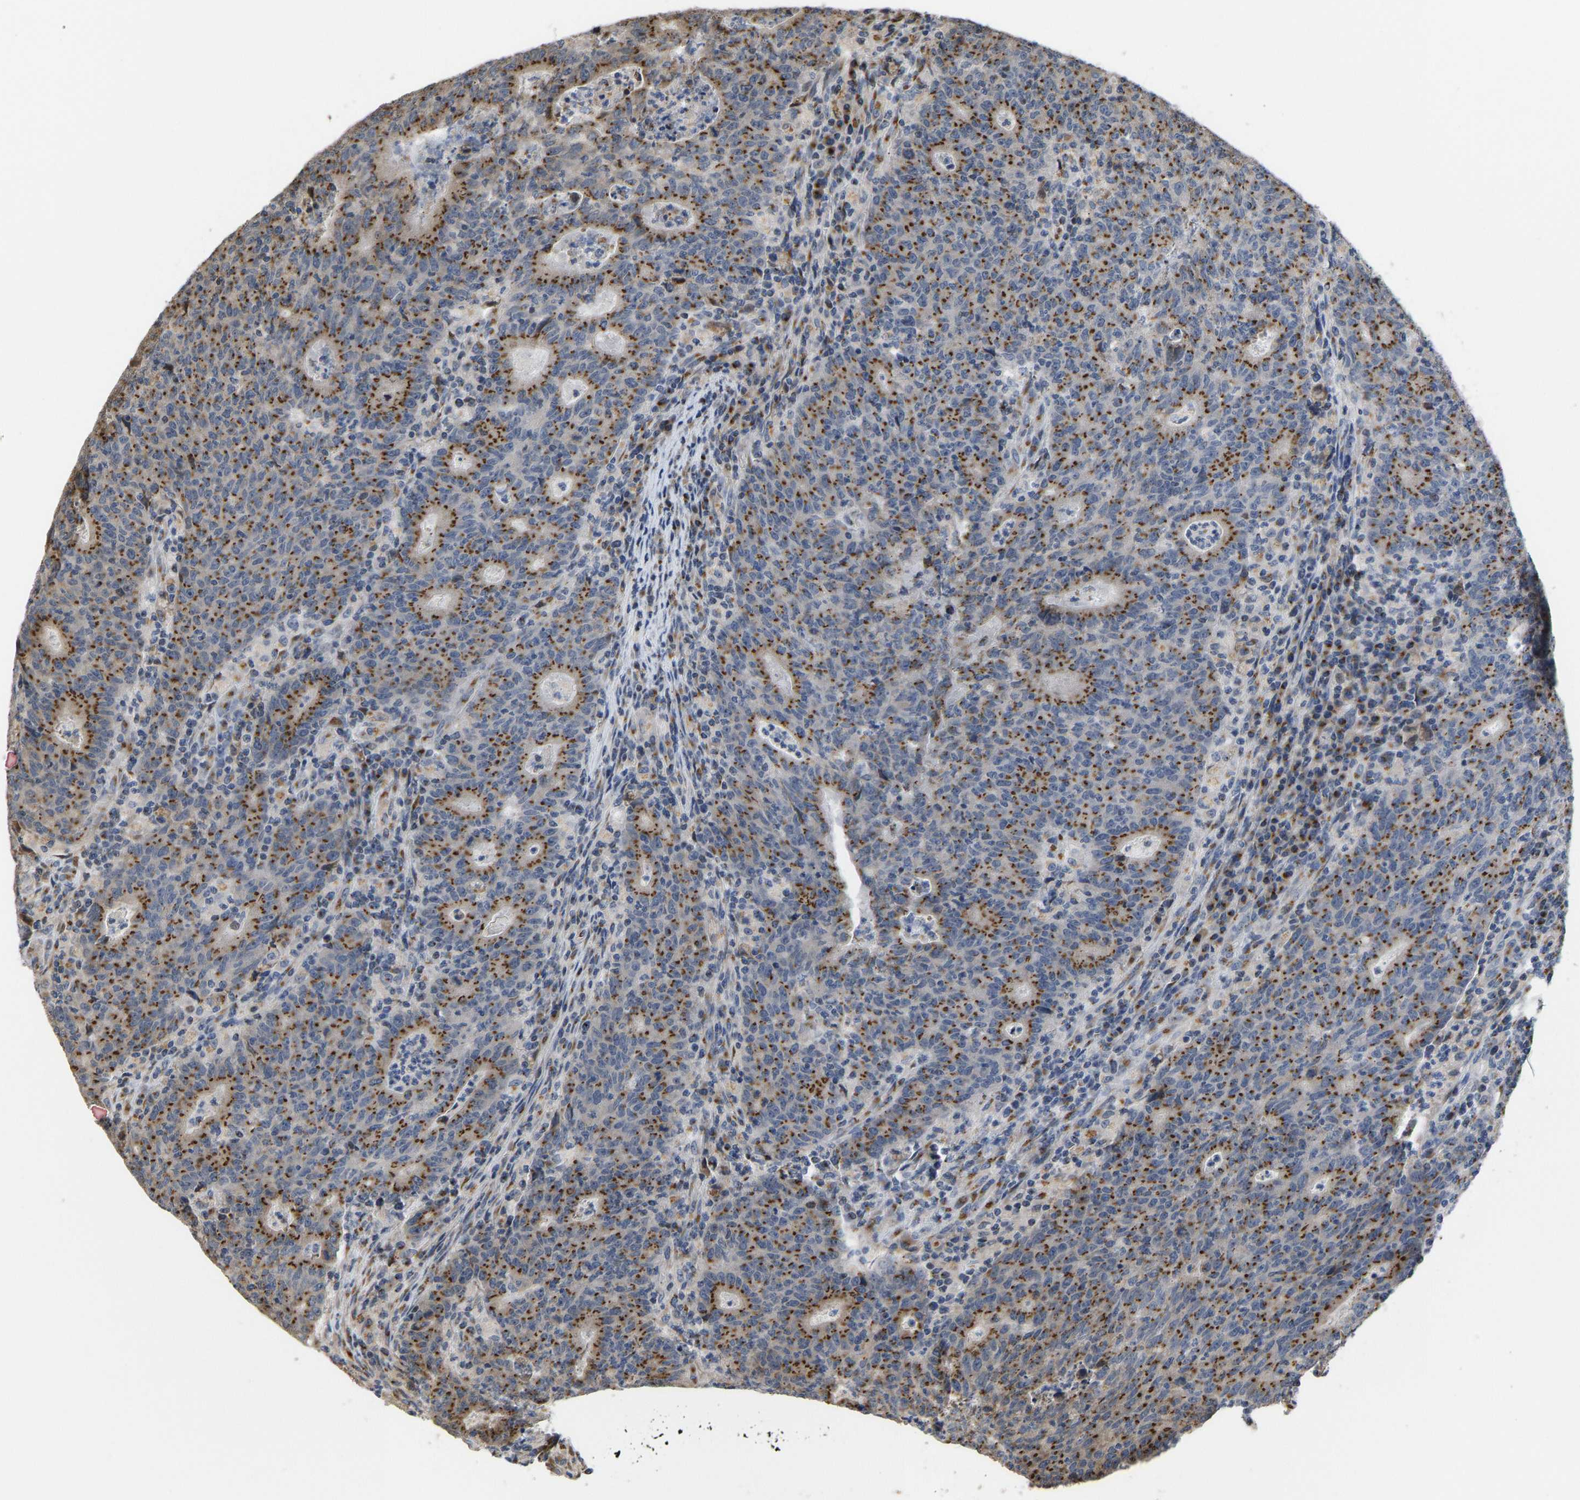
{"staining": {"intensity": "strong", "quantity": ">75%", "location": "cytoplasmic/membranous"}, "tissue": "colorectal cancer", "cell_type": "Tumor cells", "image_type": "cancer", "snomed": [{"axis": "morphology", "description": "Adenocarcinoma, NOS"}, {"axis": "topography", "description": "Colon"}], "caption": "Human colorectal cancer (adenocarcinoma) stained for a protein (brown) reveals strong cytoplasmic/membranous positive positivity in approximately >75% of tumor cells.", "gene": "YIPF4", "patient": {"sex": "female", "age": 75}}